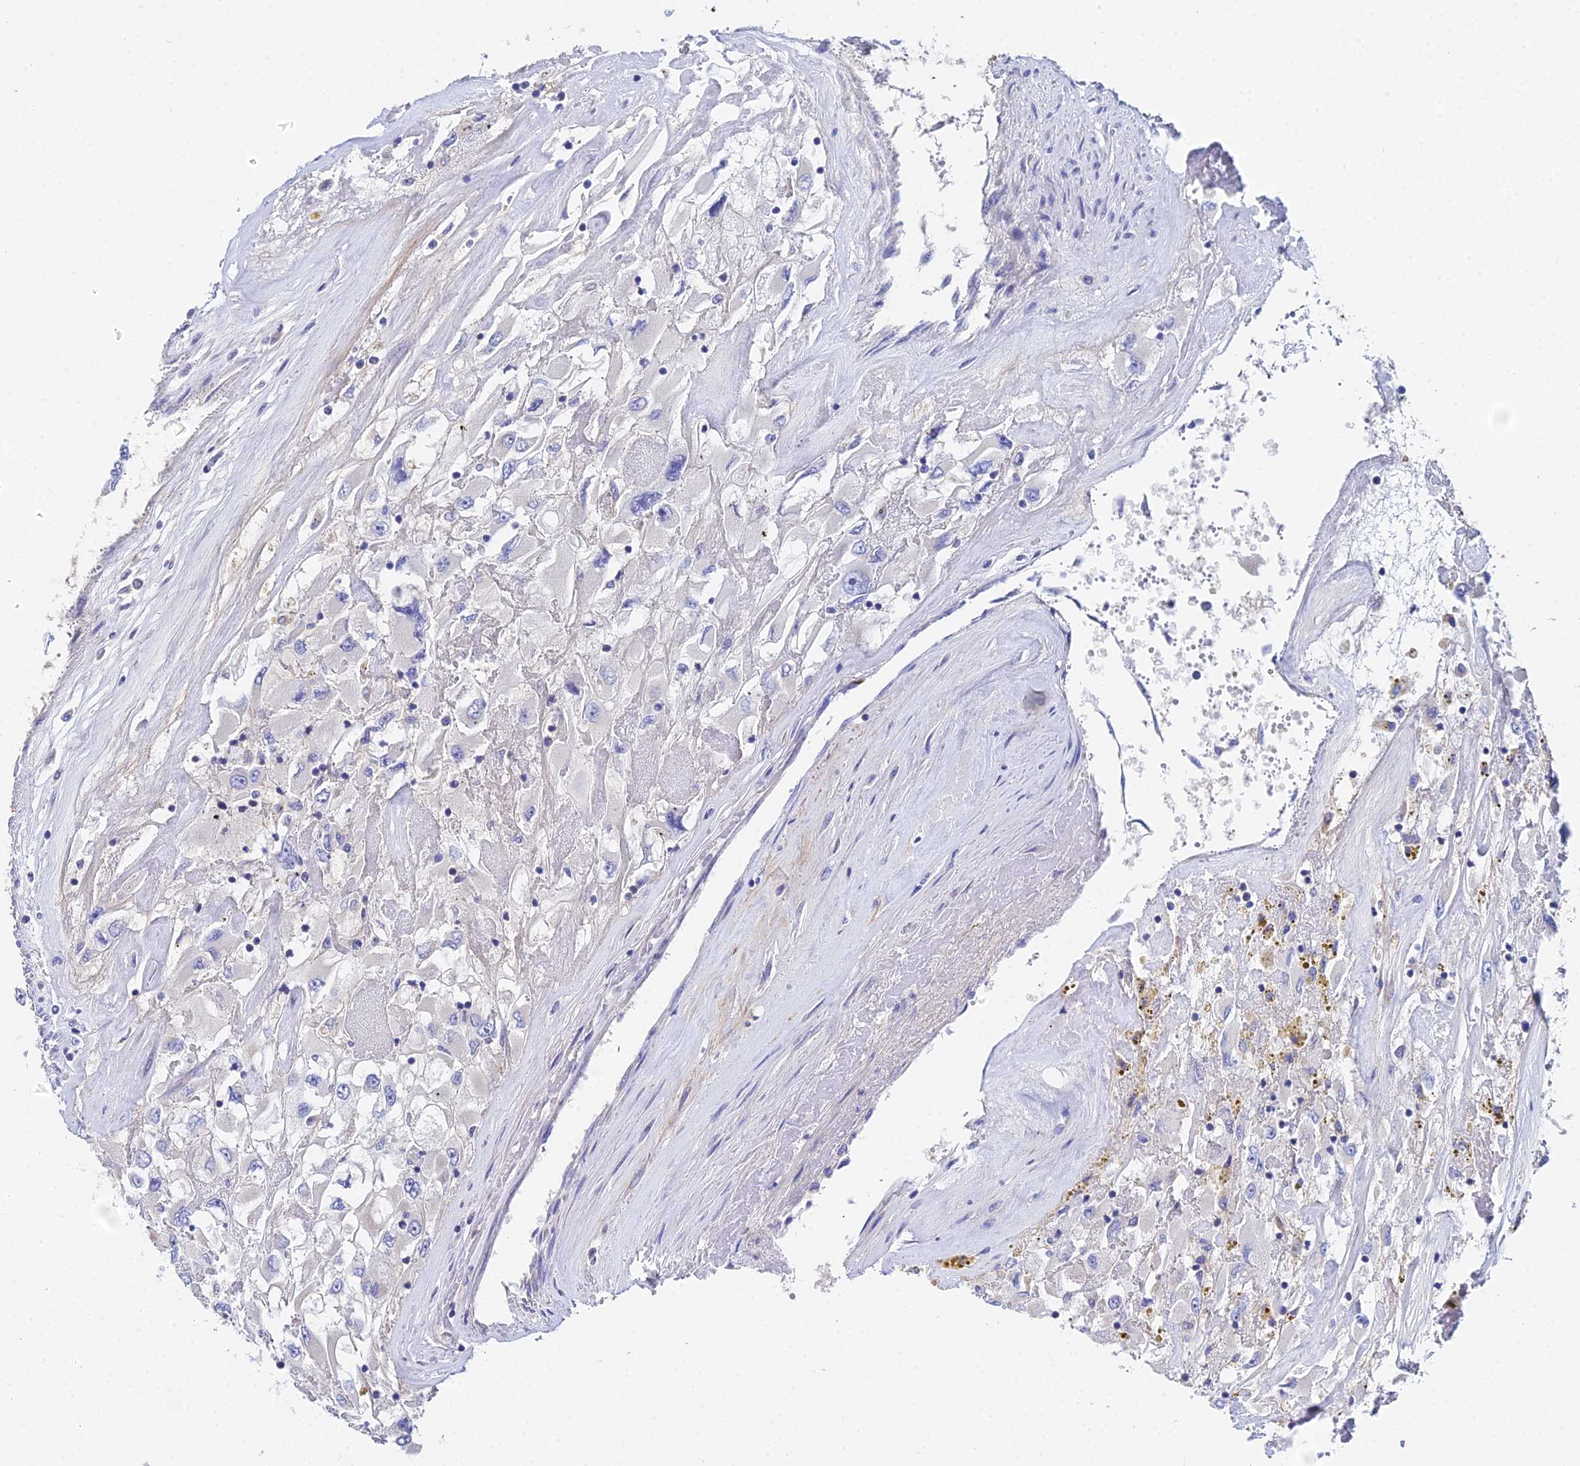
{"staining": {"intensity": "negative", "quantity": "none", "location": "none"}, "tissue": "renal cancer", "cell_type": "Tumor cells", "image_type": "cancer", "snomed": [{"axis": "morphology", "description": "Adenocarcinoma, NOS"}, {"axis": "topography", "description": "Kidney"}], "caption": "Renal cancer stained for a protein using immunohistochemistry reveals no staining tumor cells.", "gene": "UBE2L3", "patient": {"sex": "female", "age": 52}}